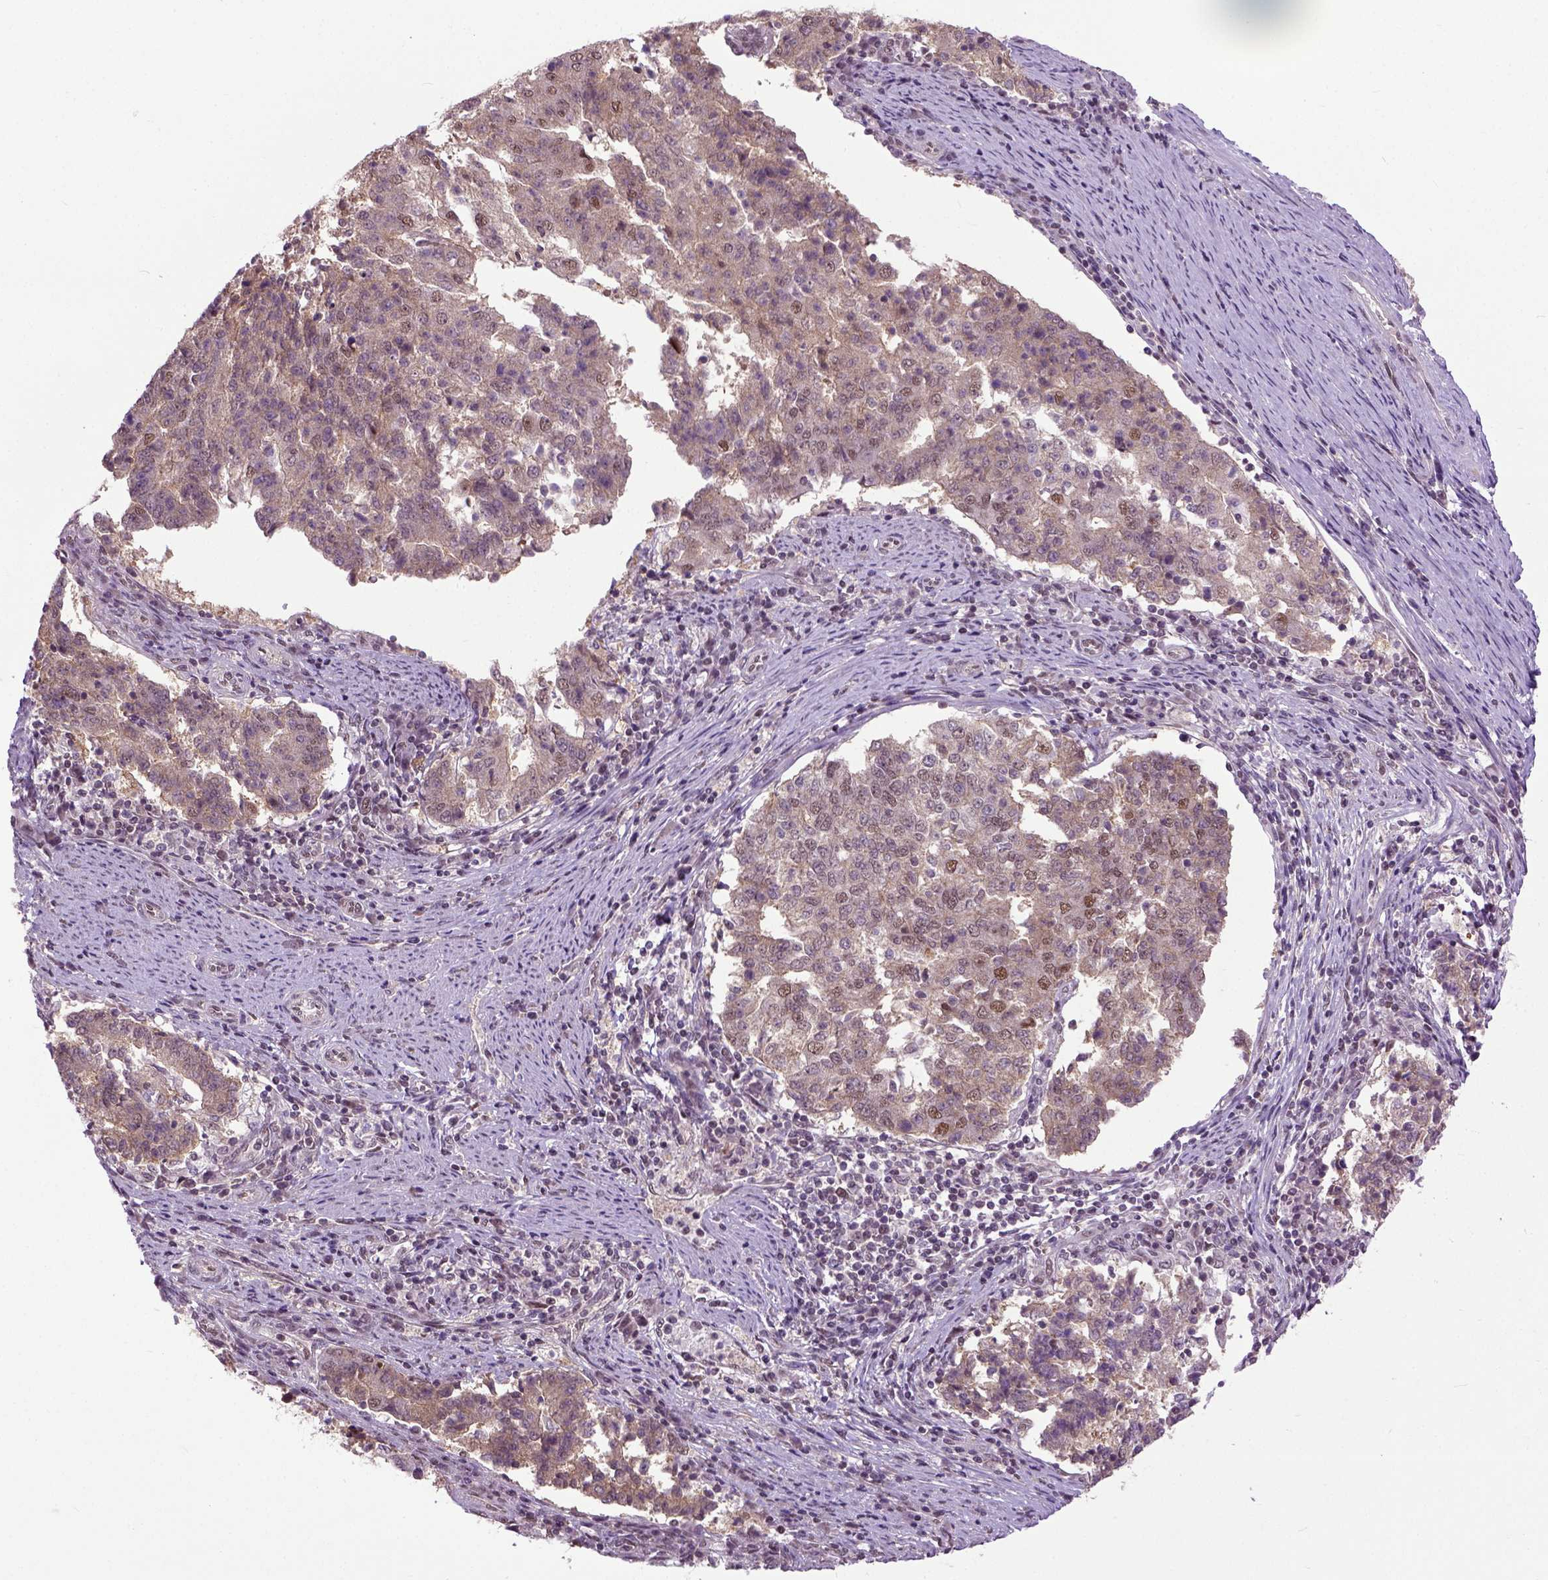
{"staining": {"intensity": "moderate", "quantity": ">75%", "location": "cytoplasmic/membranous,nuclear"}, "tissue": "endometrial cancer", "cell_type": "Tumor cells", "image_type": "cancer", "snomed": [{"axis": "morphology", "description": "Adenocarcinoma, NOS"}, {"axis": "topography", "description": "Endometrium"}], "caption": "Immunohistochemistry of endometrial adenocarcinoma exhibits medium levels of moderate cytoplasmic/membranous and nuclear positivity in approximately >75% of tumor cells.", "gene": "UBA3", "patient": {"sex": "female", "age": 82}}